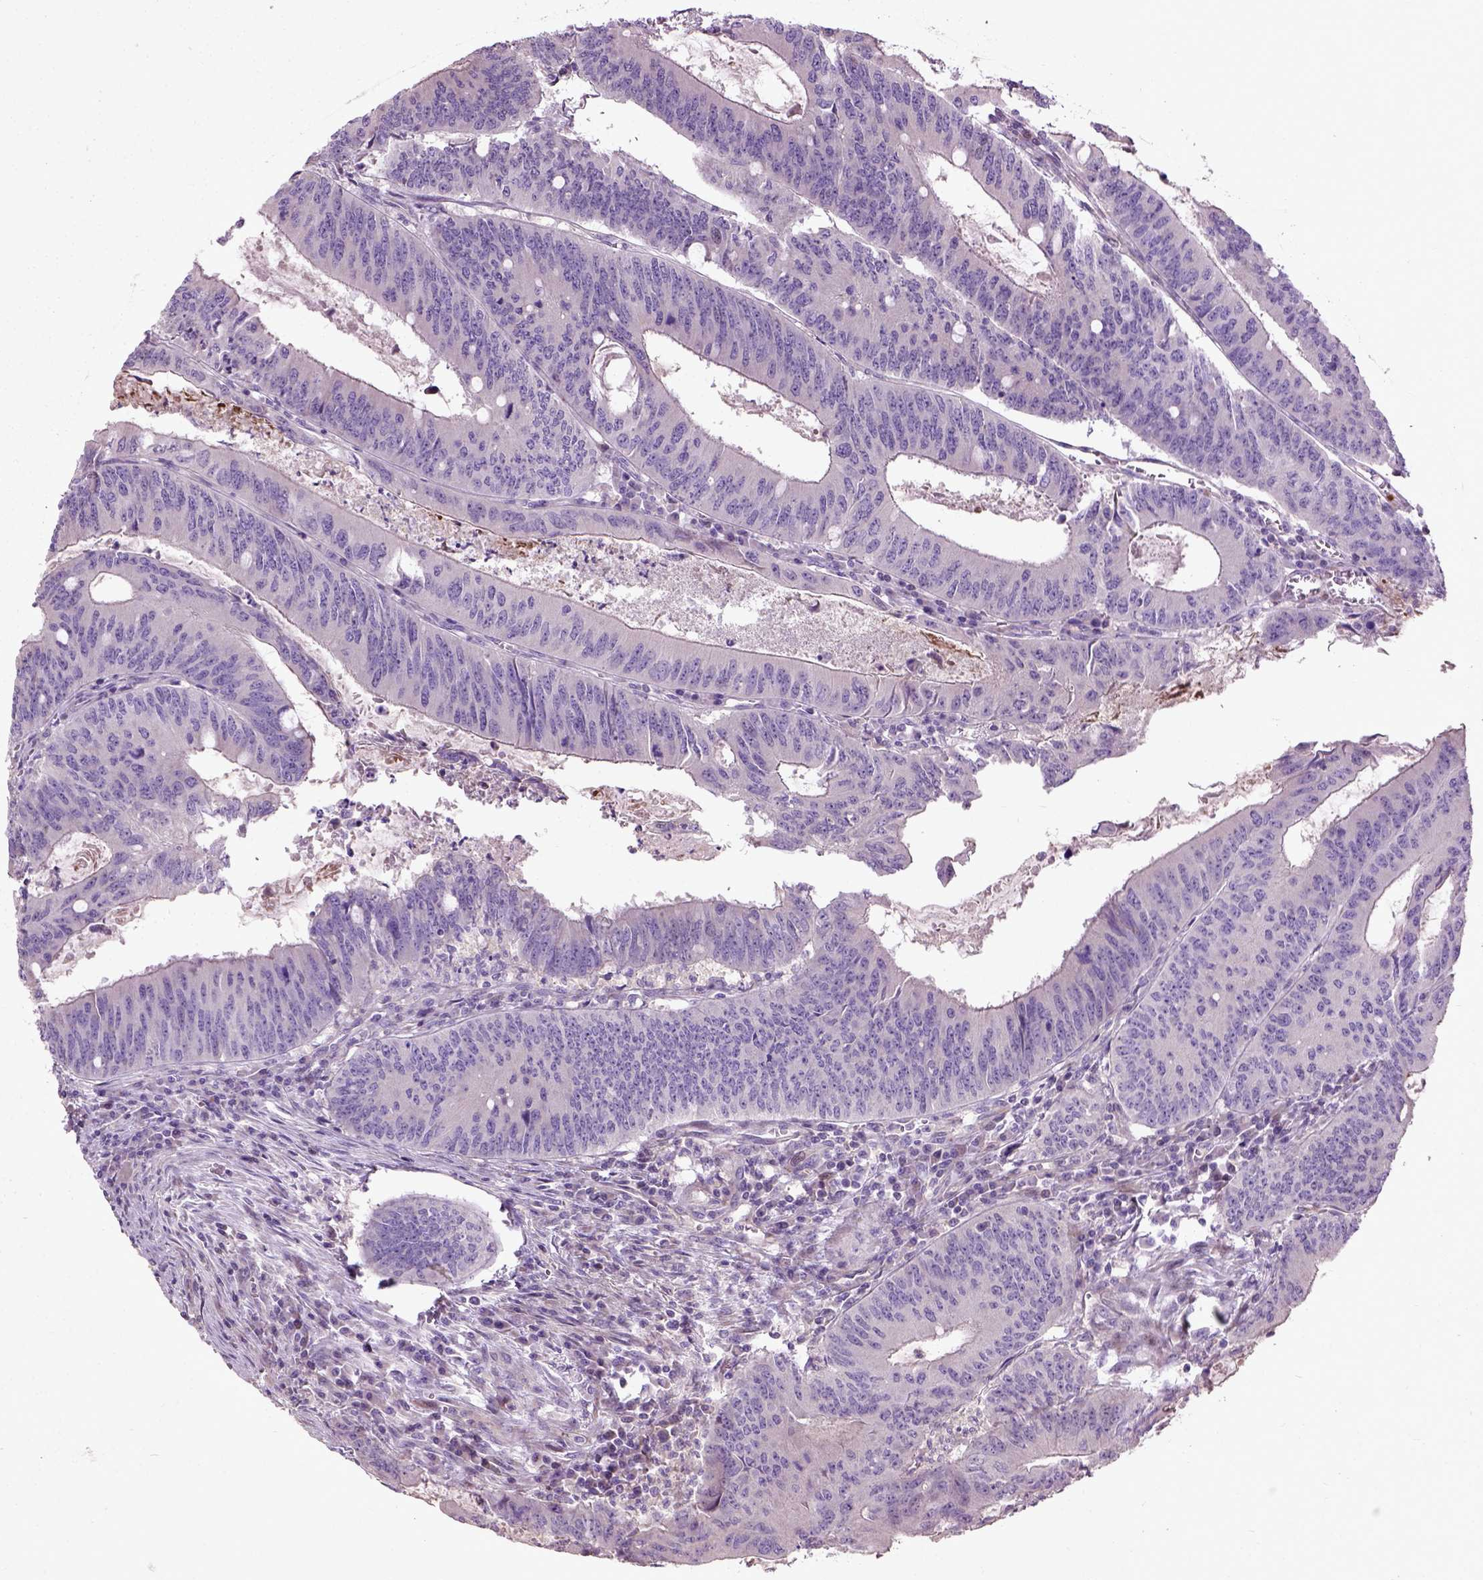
{"staining": {"intensity": "negative", "quantity": "none", "location": "none"}, "tissue": "colorectal cancer", "cell_type": "Tumor cells", "image_type": "cancer", "snomed": [{"axis": "morphology", "description": "Adenocarcinoma, NOS"}, {"axis": "topography", "description": "Colon"}], "caption": "The photomicrograph demonstrates no significant expression in tumor cells of colorectal adenocarcinoma.", "gene": "PKP3", "patient": {"sex": "male", "age": 67}}